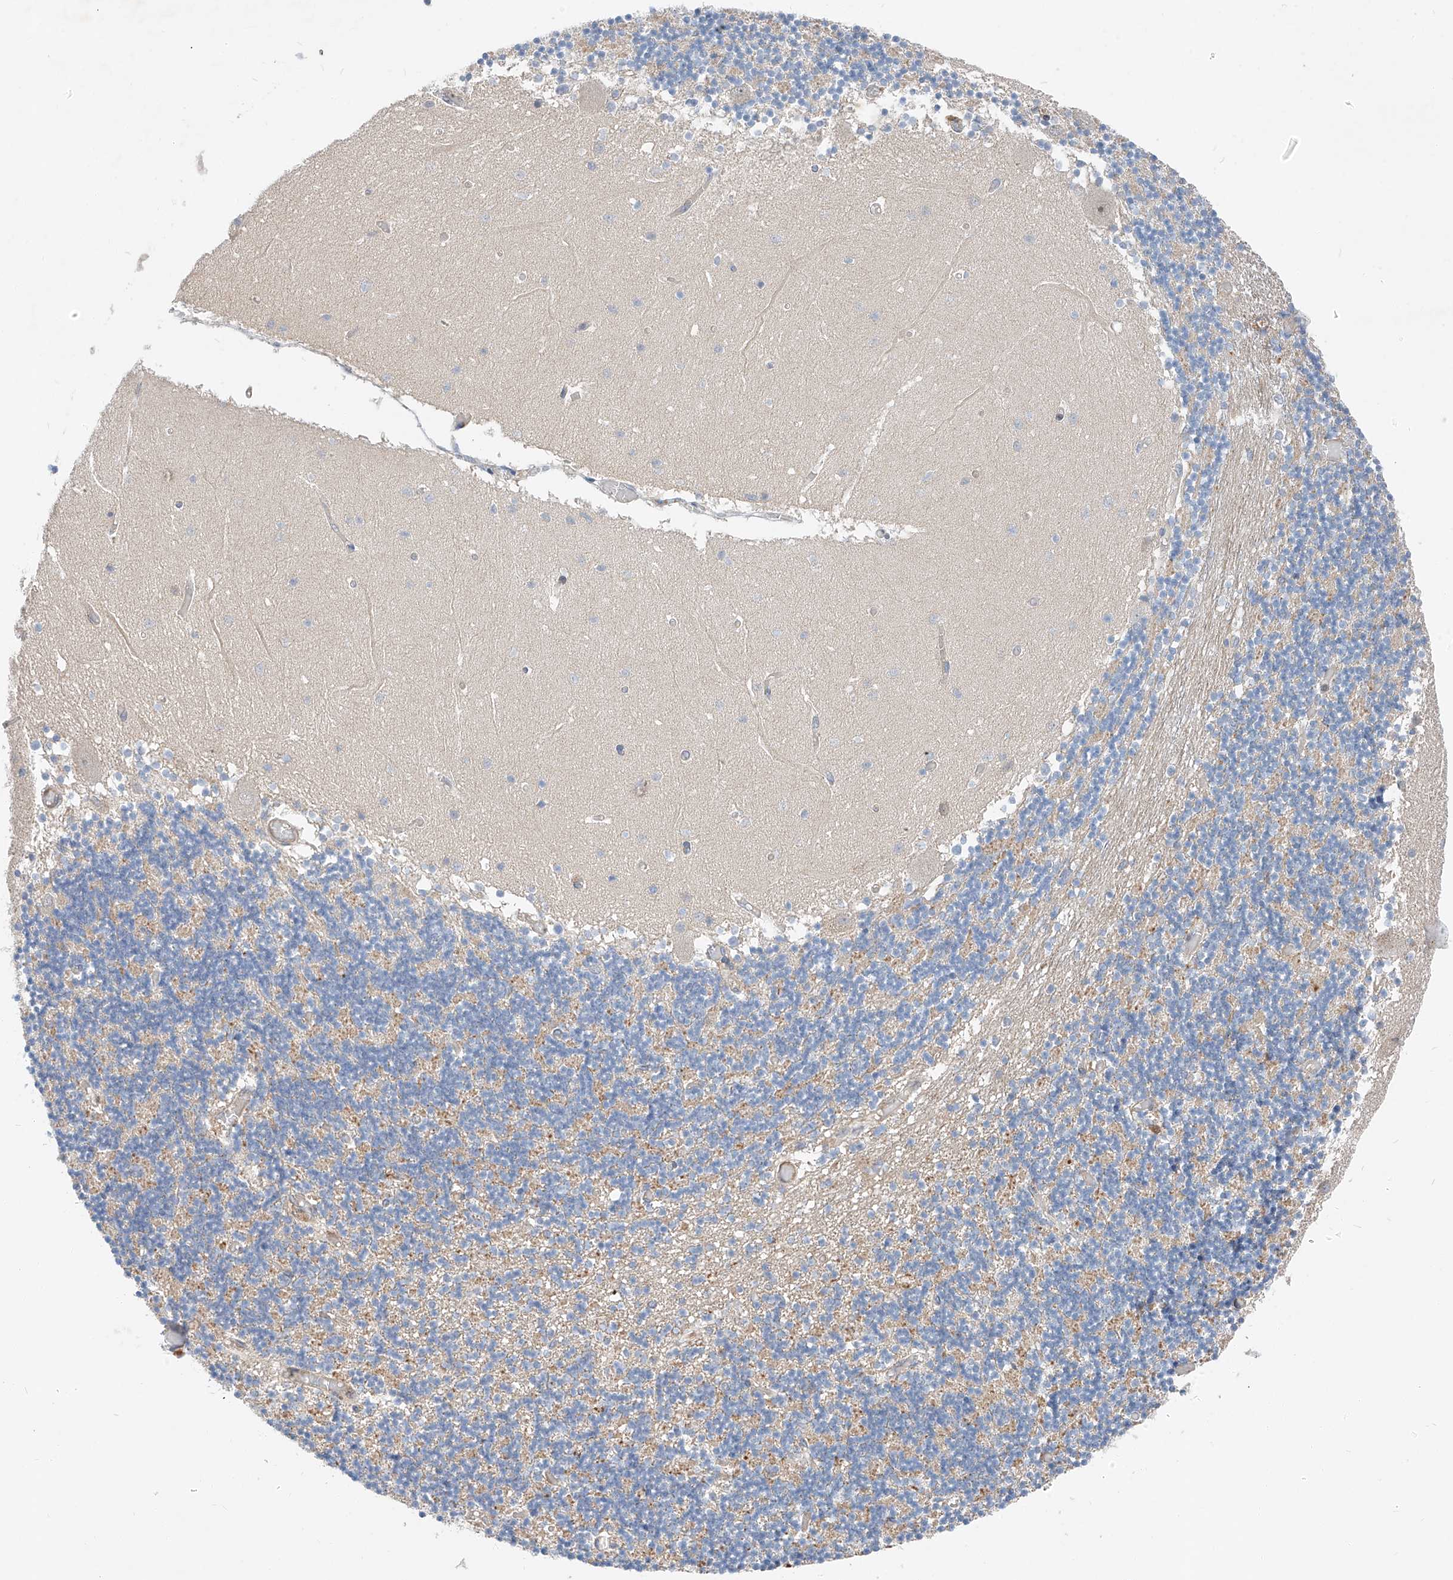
{"staining": {"intensity": "moderate", "quantity": "<25%", "location": "cytoplasmic/membranous"}, "tissue": "cerebellum", "cell_type": "Cells in granular layer", "image_type": "normal", "snomed": [{"axis": "morphology", "description": "Normal tissue, NOS"}, {"axis": "topography", "description": "Cerebellum"}], "caption": "The immunohistochemical stain labels moderate cytoplasmic/membranous positivity in cells in granular layer of unremarkable cerebellum. (DAB = brown stain, brightfield microscopy at high magnification).", "gene": "RUSC1", "patient": {"sex": "female", "age": 28}}